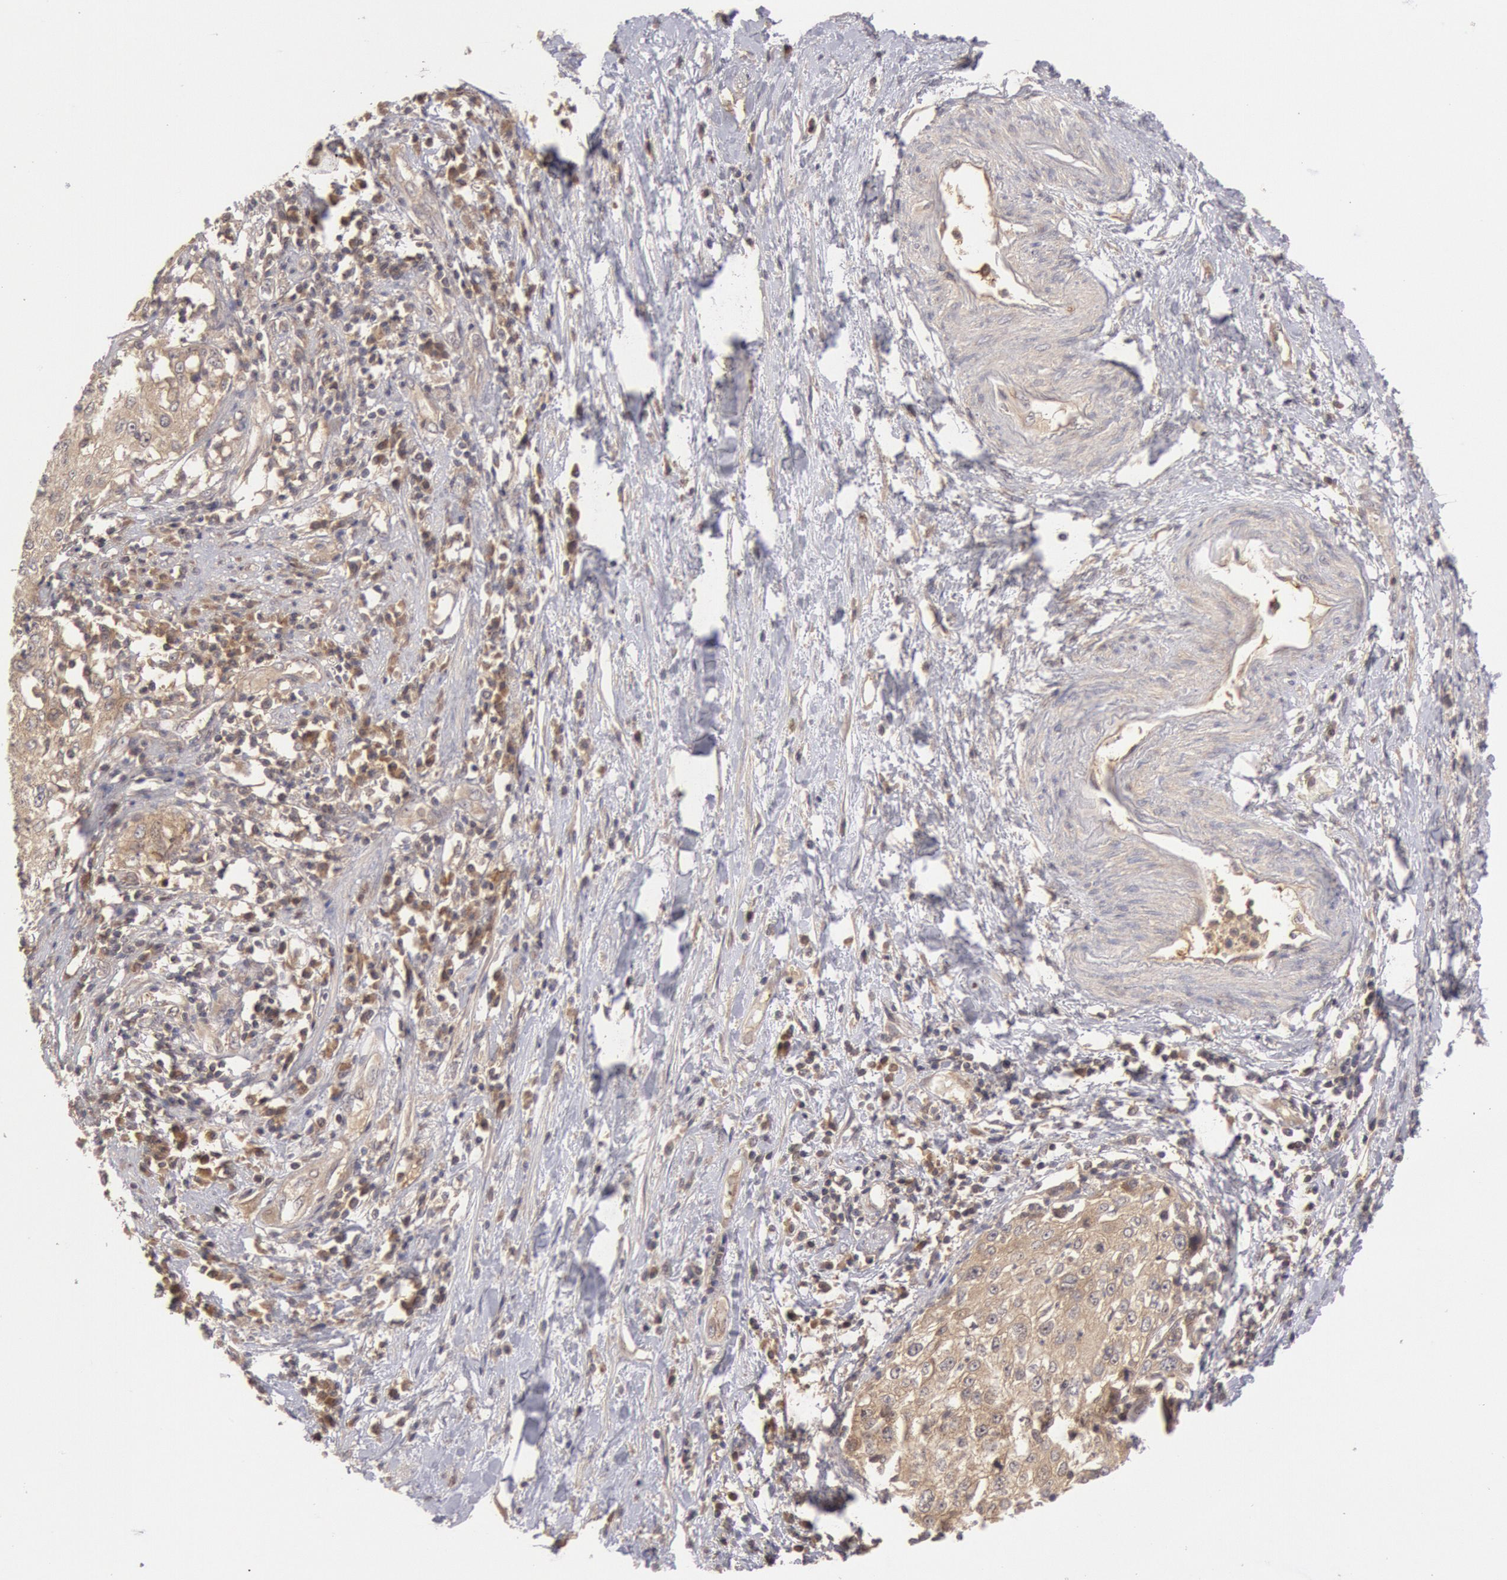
{"staining": {"intensity": "weak", "quantity": "25%-75%", "location": "cytoplasmic/membranous"}, "tissue": "cervical cancer", "cell_type": "Tumor cells", "image_type": "cancer", "snomed": [{"axis": "morphology", "description": "Squamous cell carcinoma, NOS"}, {"axis": "topography", "description": "Cervix"}], "caption": "Tumor cells display low levels of weak cytoplasmic/membranous staining in about 25%-75% of cells in human cervical cancer (squamous cell carcinoma). The staining was performed using DAB, with brown indicating positive protein expression. Nuclei are stained blue with hematoxylin.", "gene": "BRAF", "patient": {"sex": "female", "age": 57}}